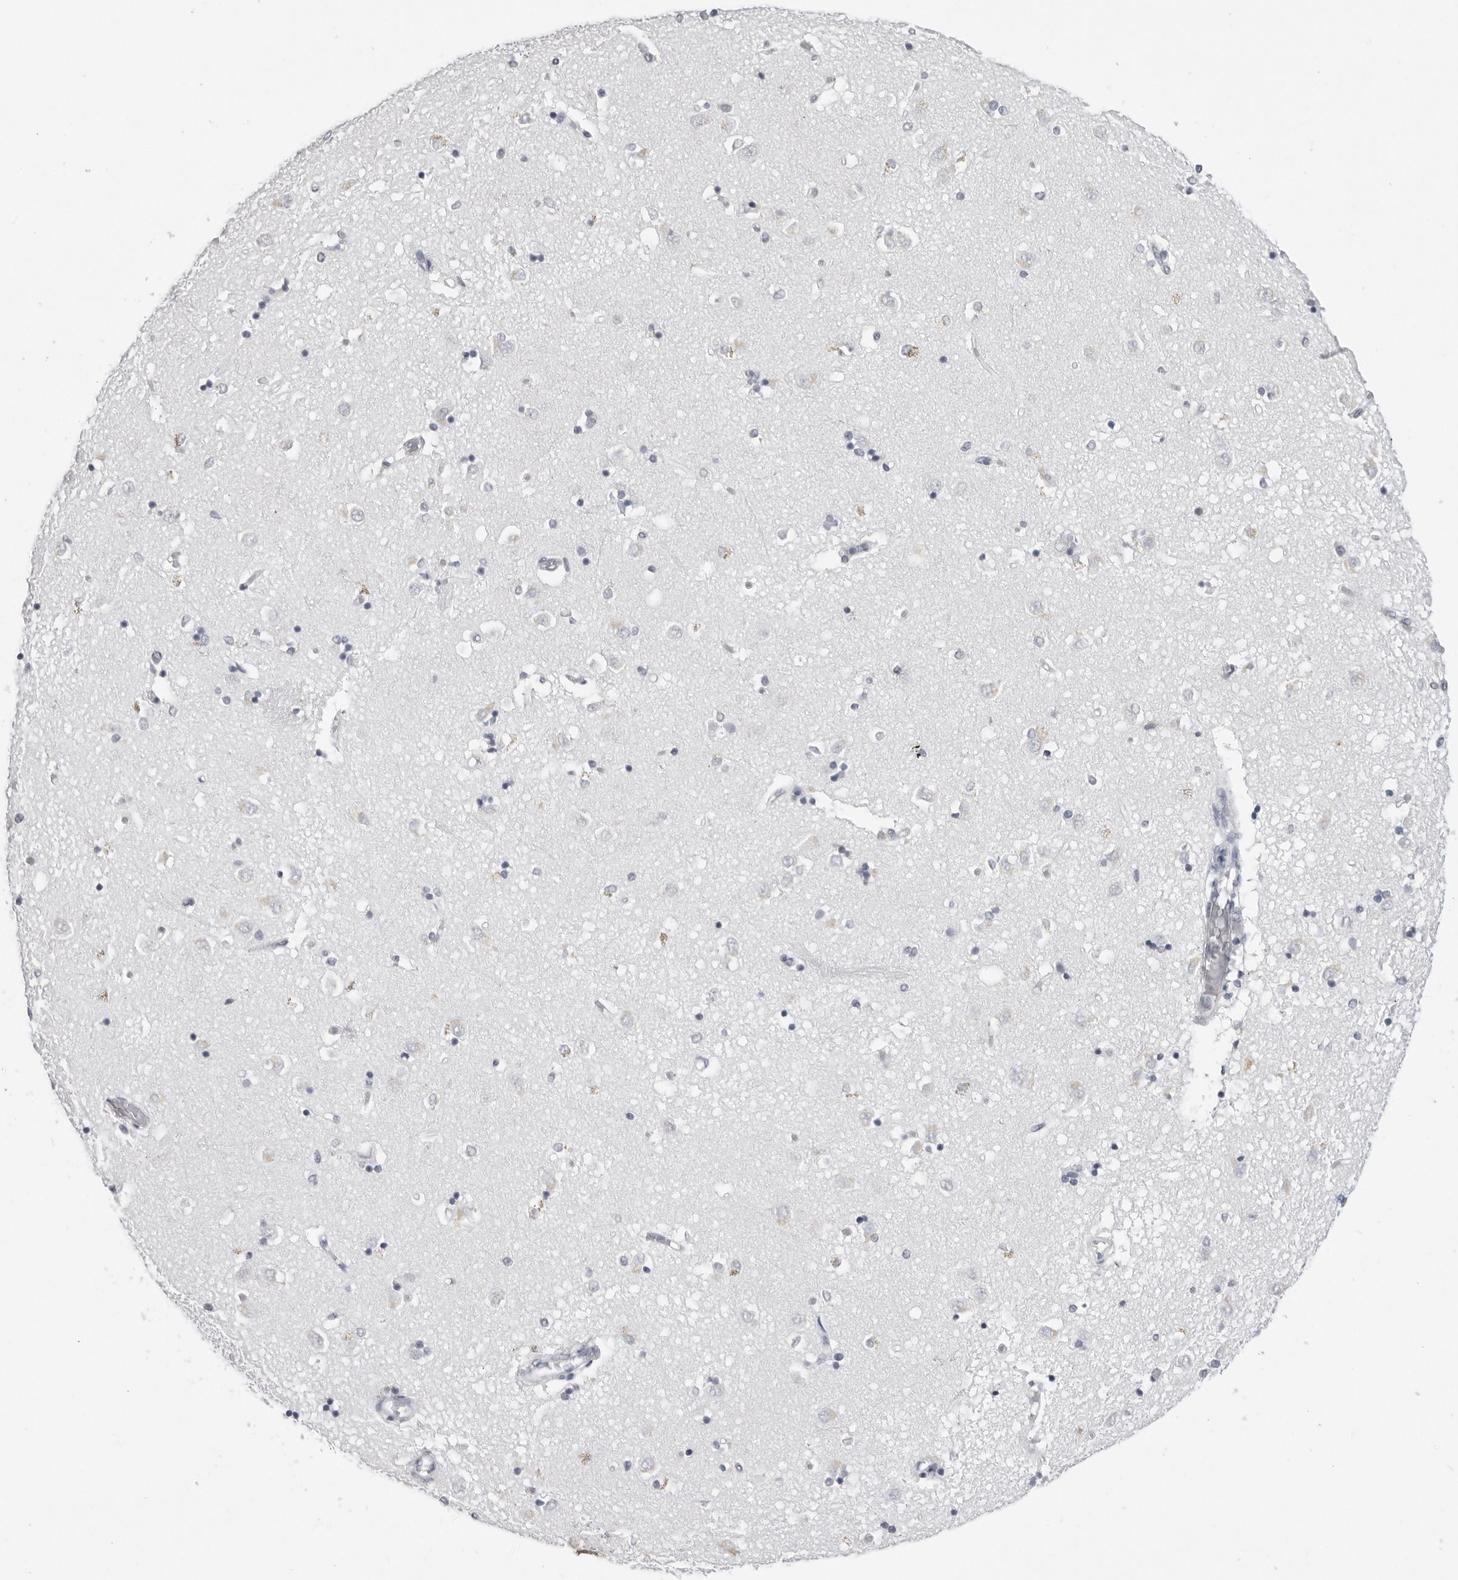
{"staining": {"intensity": "negative", "quantity": "none", "location": "none"}, "tissue": "caudate", "cell_type": "Glial cells", "image_type": "normal", "snomed": [{"axis": "morphology", "description": "Normal tissue, NOS"}, {"axis": "topography", "description": "Lateral ventricle wall"}], "caption": "DAB immunohistochemical staining of benign caudate exhibits no significant staining in glial cells.", "gene": "SERPINF2", "patient": {"sex": "male", "age": 45}}